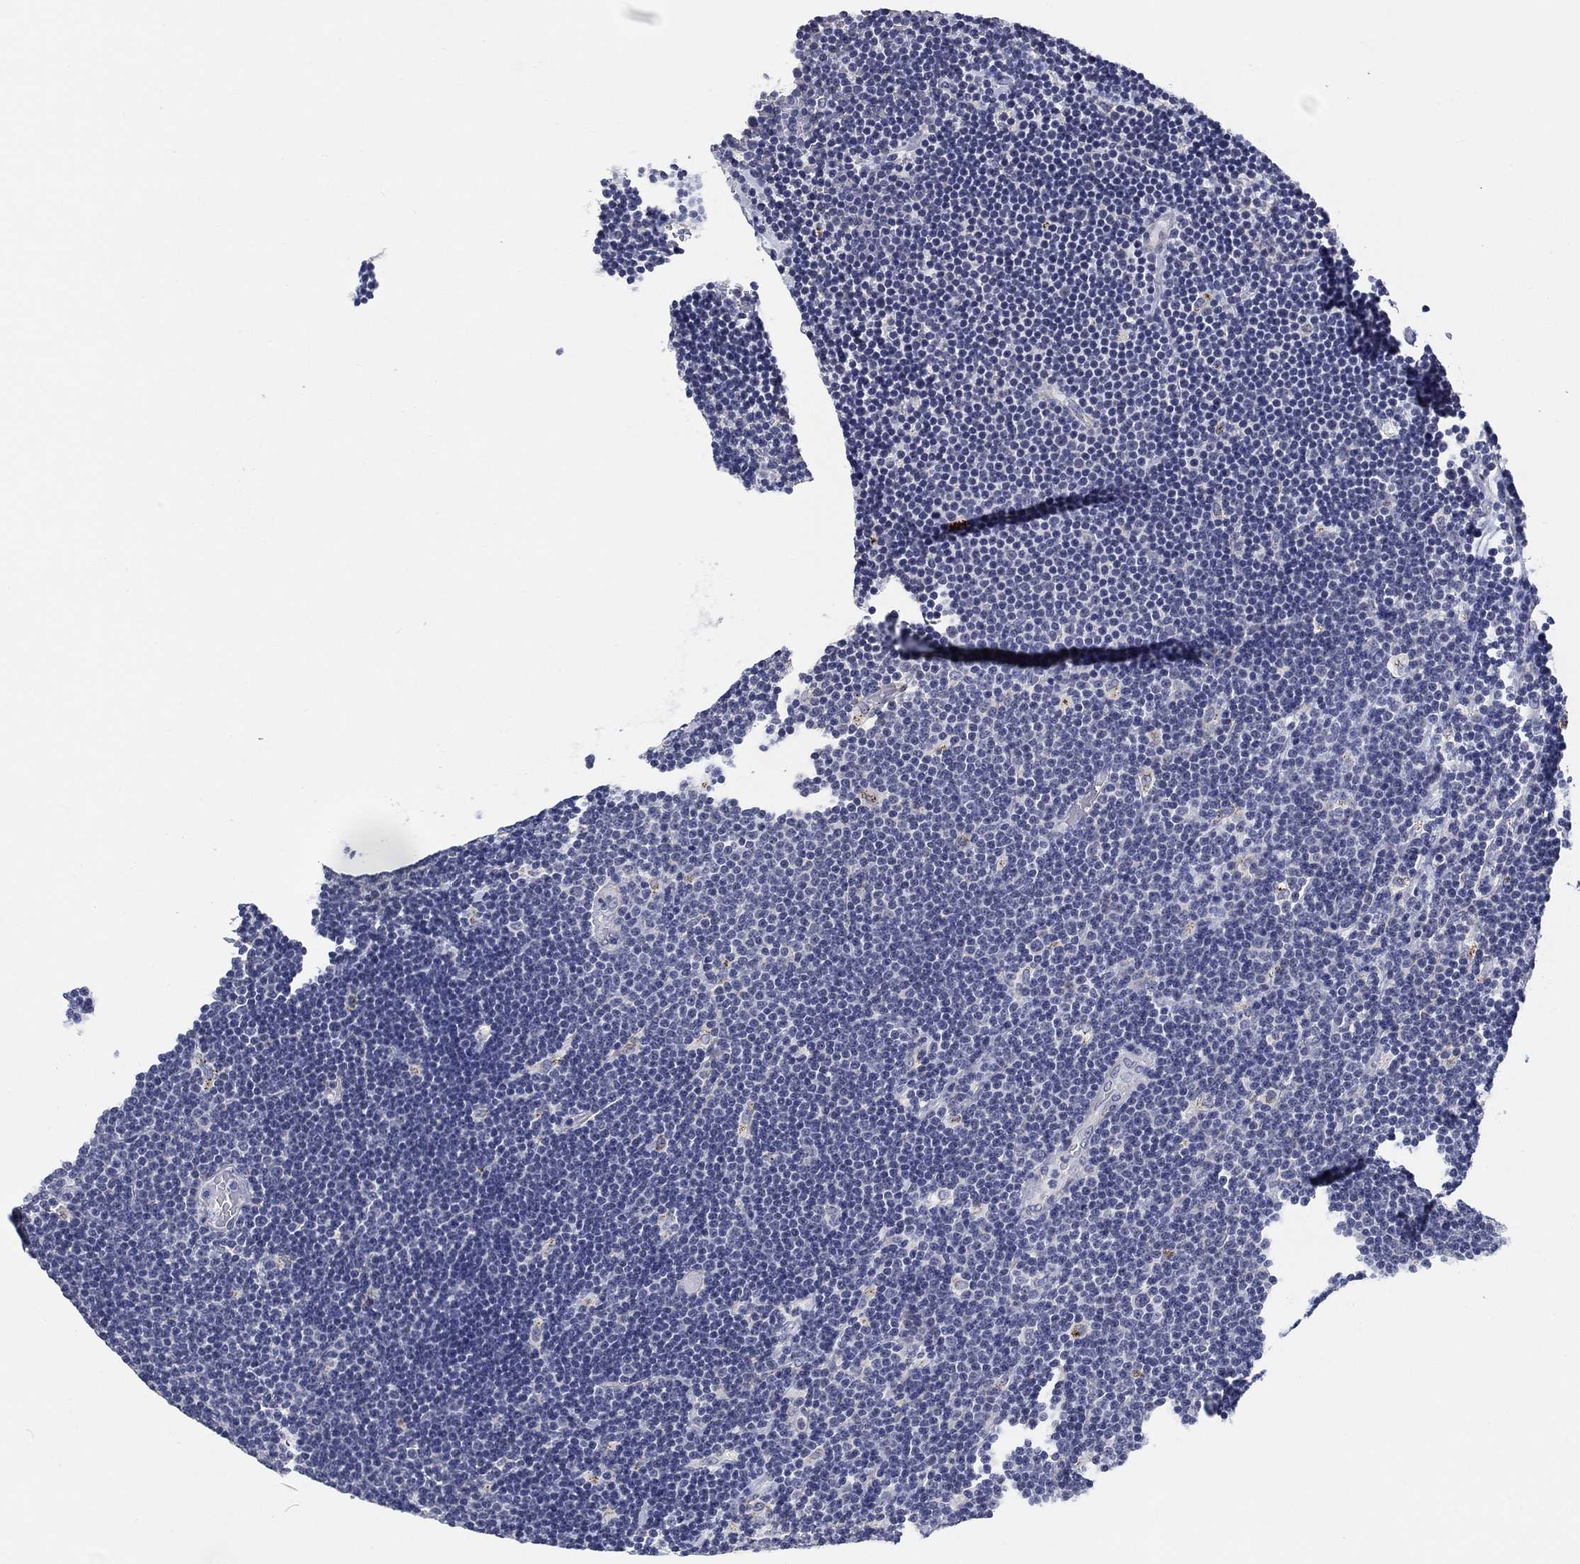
{"staining": {"intensity": "negative", "quantity": "none", "location": "none"}, "tissue": "lymphoma", "cell_type": "Tumor cells", "image_type": "cancer", "snomed": [{"axis": "morphology", "description": "Malignant lymphoma, non-Hodgkin's type, Low grade"}, {"axis": "topography", "description": "Brain"}], "caption": "Immunohistochemical staining of human malignant lymphoma, non-Hodgkin's type (low-grade) demonstrates no significant staining in tumor cells. Brightfield microscopy of immunohistochemistry (IHC) stained with DAB (3,3'-diaminobenzidine) (brown) and hematoxylin (blue), captured at high magnification.", "gene": "OTUB2", "patient": {"sex": "female", "age": 66}}